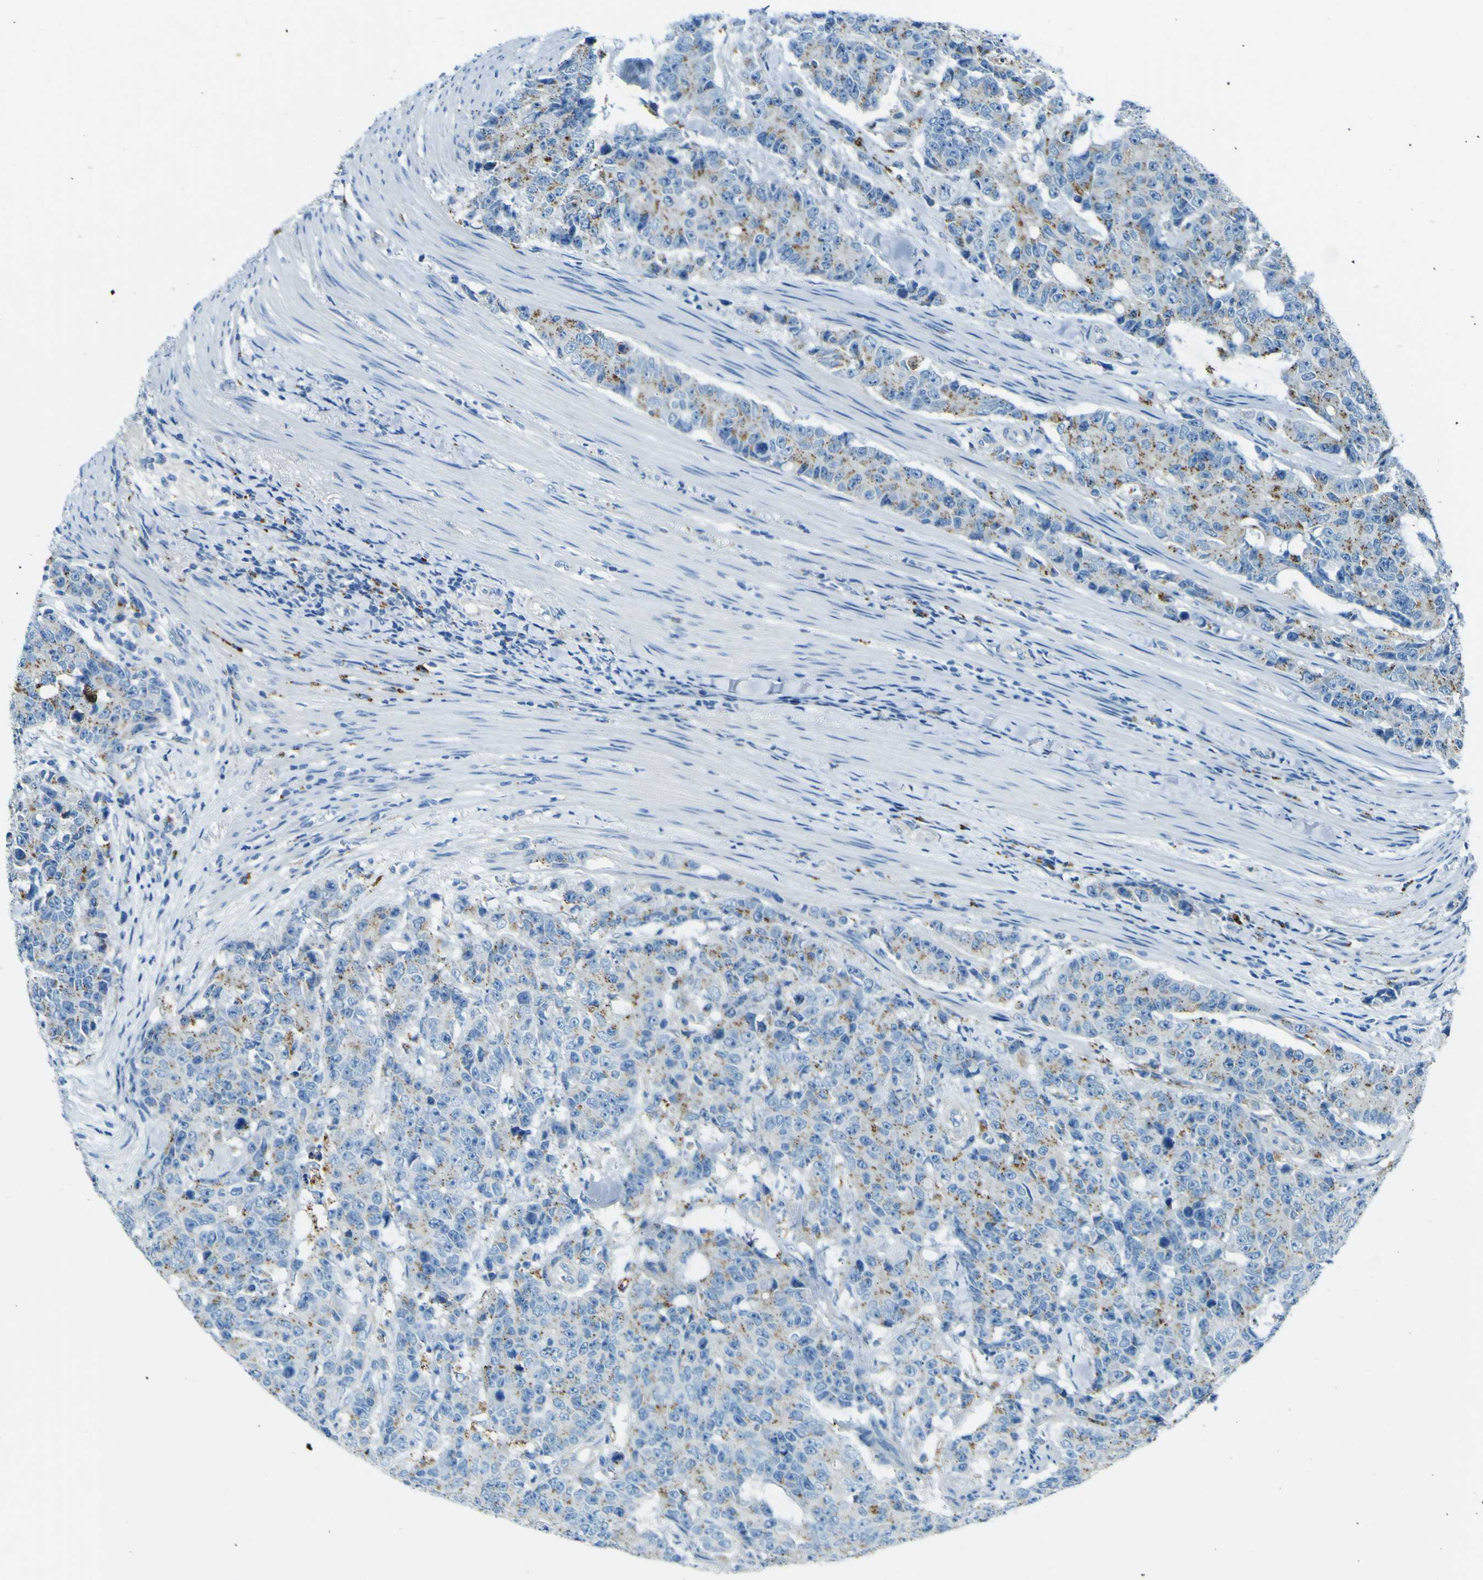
{"staining": {"intensity": "moderate", "quantity": "25%-75%", "location": "cytoplasmic/membranous"}, "tissue": "colorectal cancer", "cell_type": "Tumor cells", "image_type": "cancer", "snomed": [{"axis": "morphology", "description": "Adenocarcinoma, NOS"}, {"axis": "topography", "description": "Colon"}], "caption": "Brown immunohistochemical staining in human colorectal adenocarcinoma demonstrates moderate cytoplasmic/membranous positivity in about 25%-75% of tumor cells.", "gene": "PDE9A", "patient": {"sex": "female", "age": 86}}